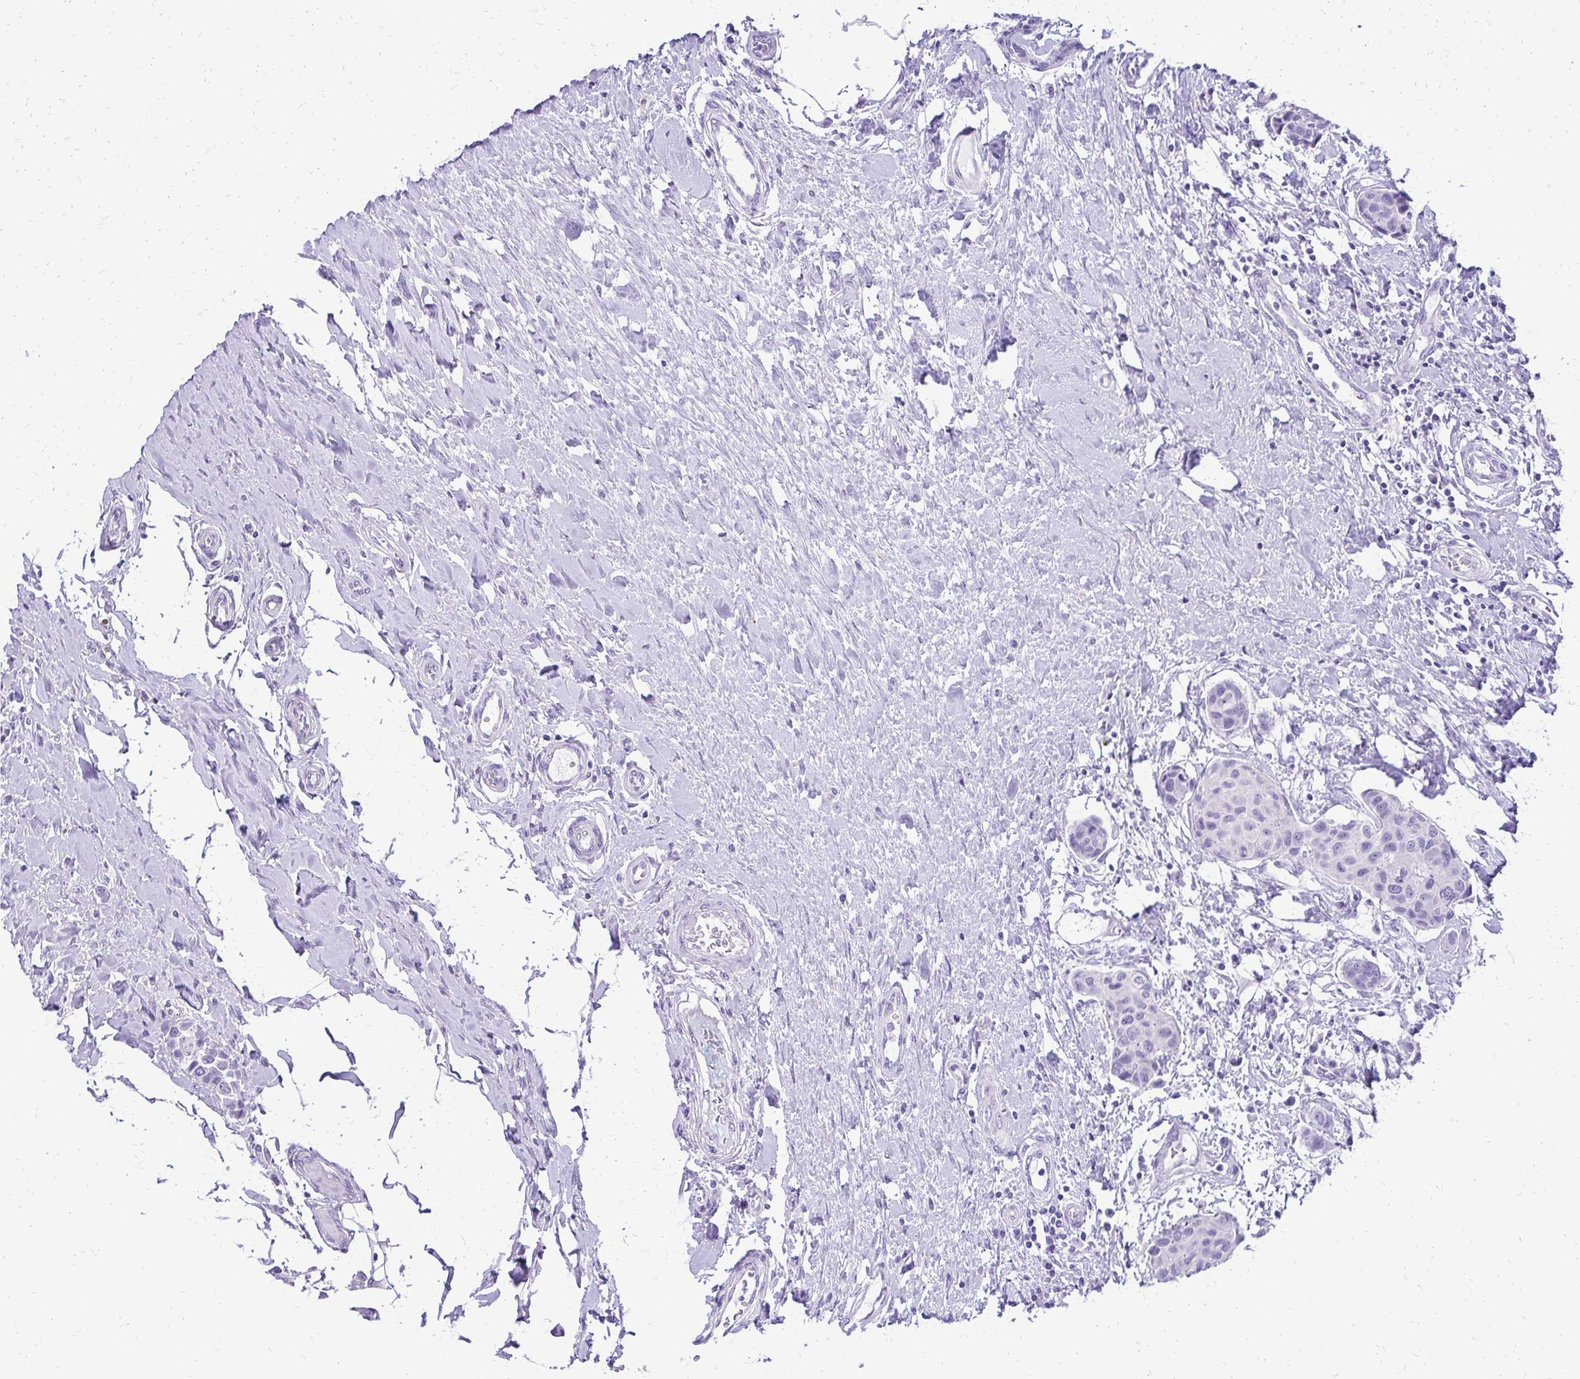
{"staining": {"intensity": "negative", "quantity": "none", "location": "none"}, "tissue": "breast cancer", "cell_type": "Tumor cells", "image_type": "cancer", "snomed": [{"axis": "morphology", "description": "Duct carcinoma"}, {"axis": "topography", "description": "Breast"}], "caption": "Human breast invasive ductal carcinoma stained for a protein using immunohistochemistry reveals no expression in tumor cells.", "gene": "SLC32A1", "patient": {"sex": "female", "age": 80}}